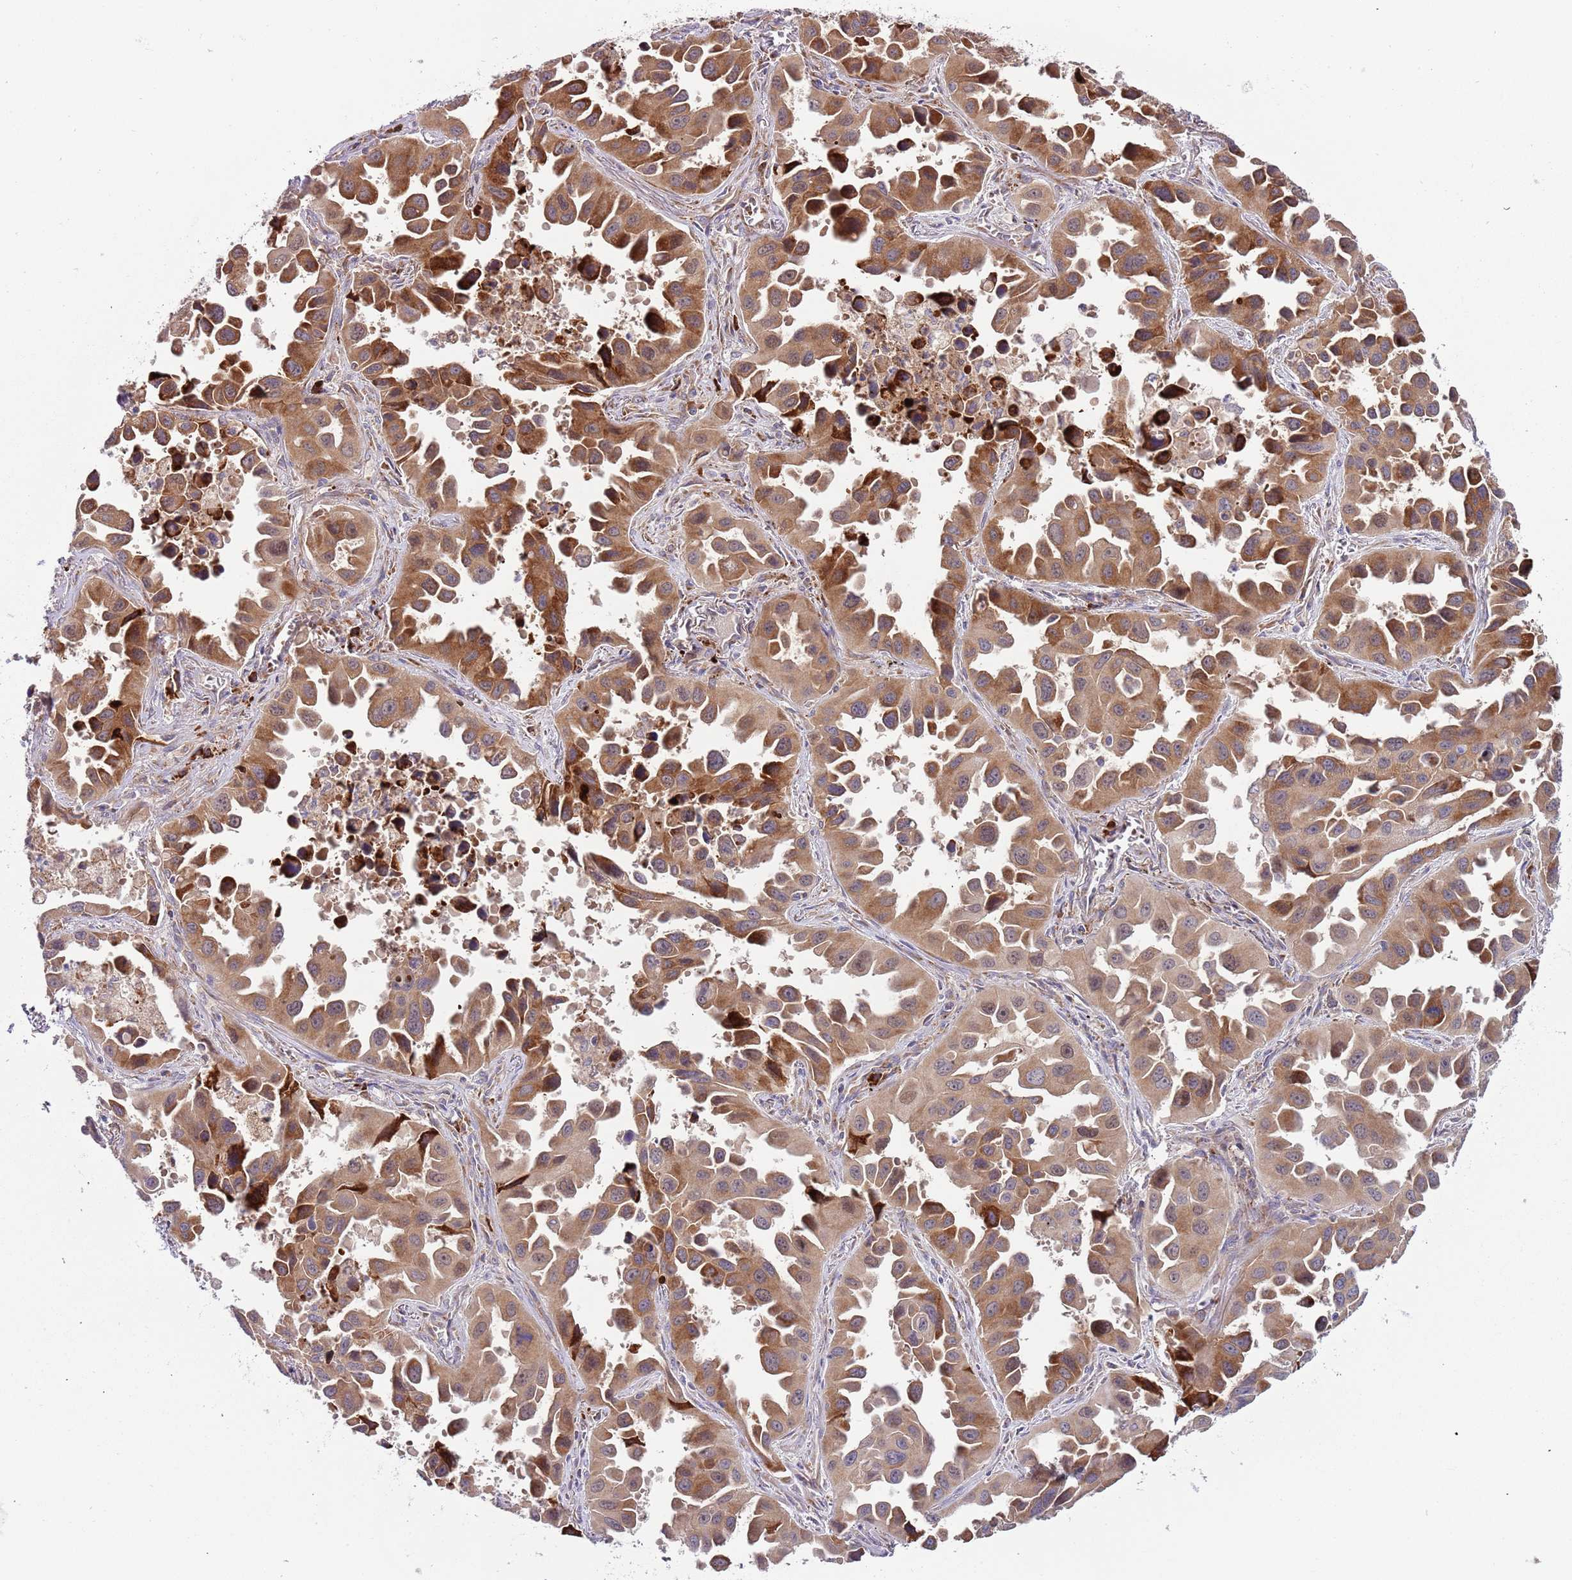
{"staining": {"intensity": "moderate", "quantity": ">75%", "location": "cytoplasmic/membranous"}, "tissue": "lung cancer", "cell_type": "Tumor cells", "image_type": "cancer", "snomed": [{"axis": "morphology", "description": "Adenocarcinoma, NOS"}, {"axis": "topography", "description": "Lung"}], "caption": "A histopathology image showing moderate cytoplasmic/membranous expression in about >75% of tumor cells in adenocarcinoma (lung), as visualized by brown immunohistochemical staining.", "gene": "VWCE", "patient": {"sex": "male", "age": 66}}